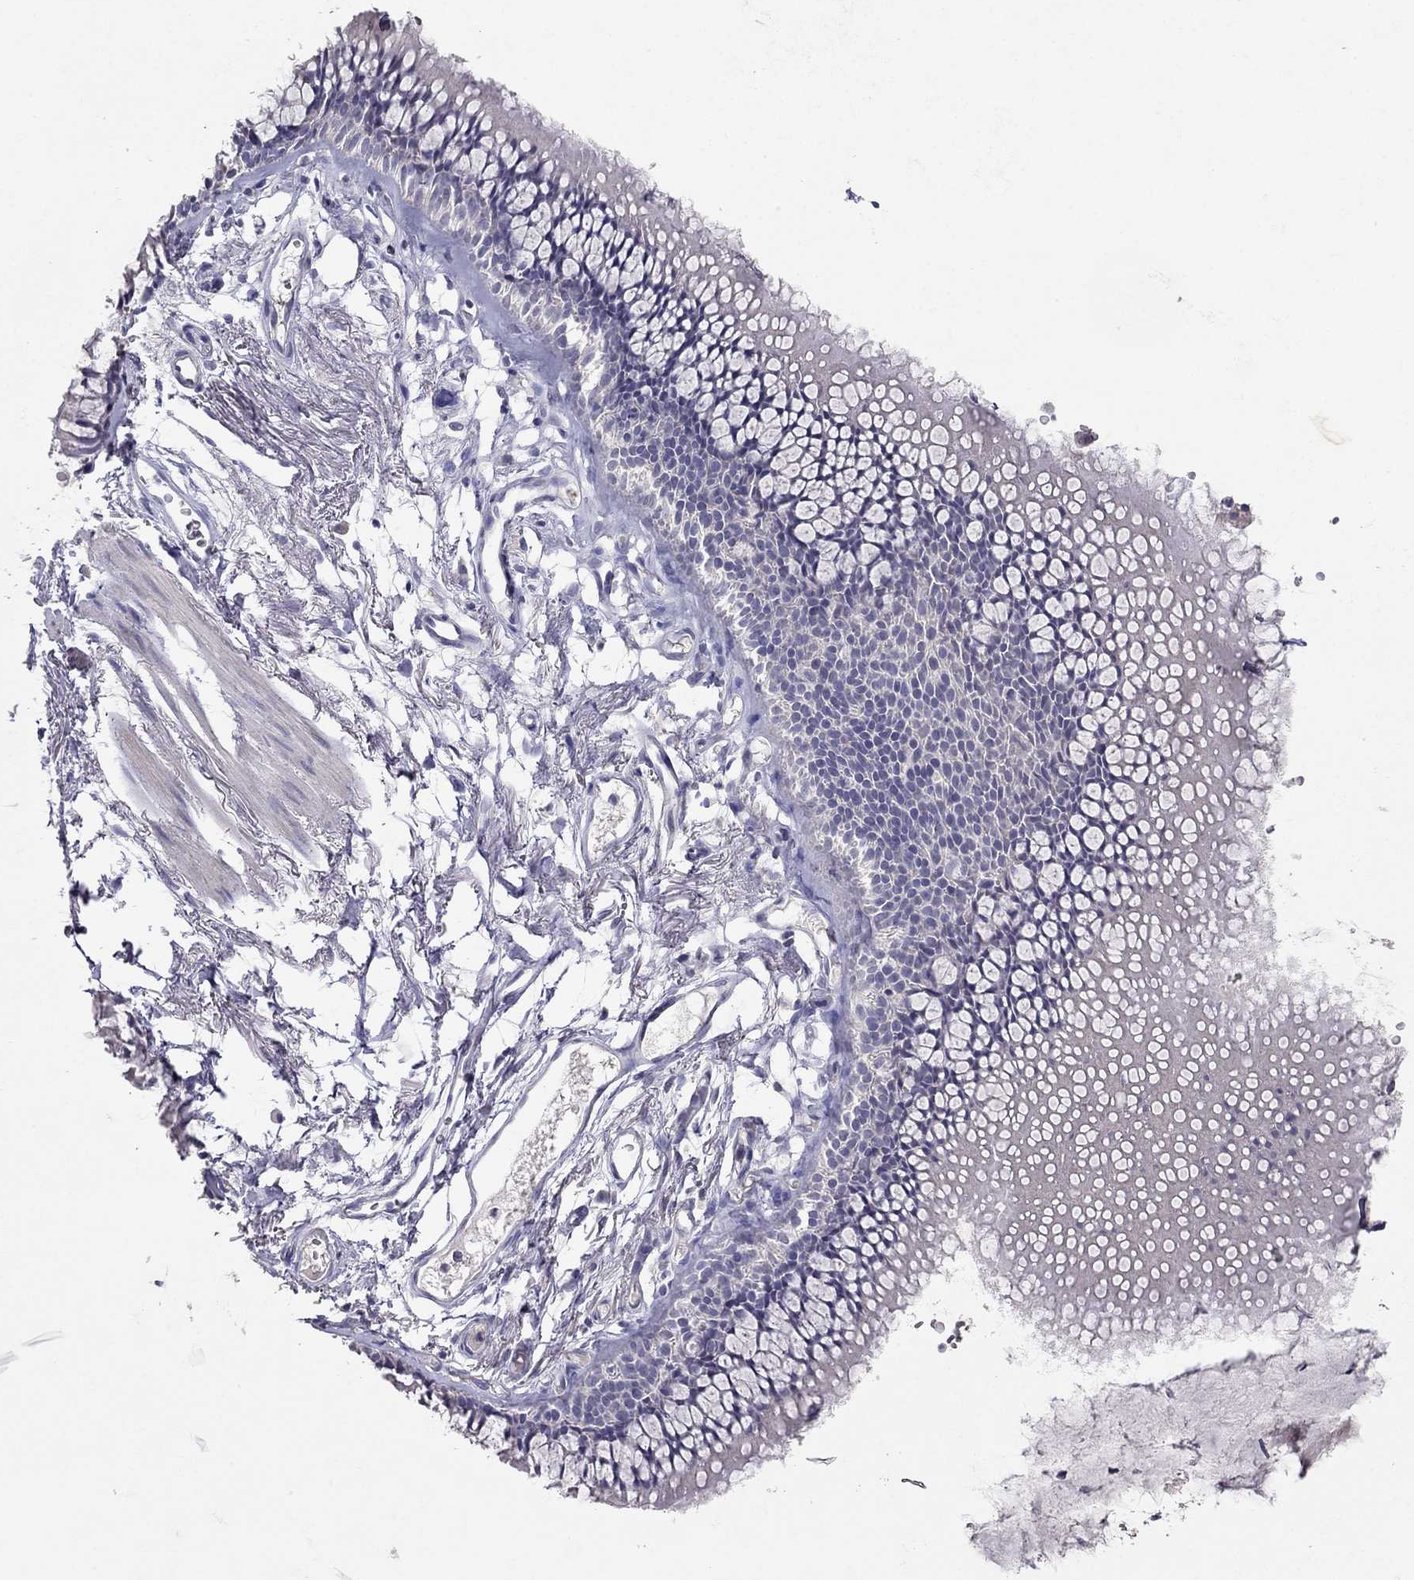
{"staining": {"intensity": "negative", "quantity": "none", "location": "none"}, "tissue": "adipose tissue", "cell_type": "Adipocytes", "image_type": "normal", "snomed": [{"axis": "morphology", "description": "Normal tissue, NOS"}, {"axis": "topography", "description": "Cartilage tissue"}, {"axis": "topography", "description": "Bronchus"}], "caption": "Immunohistochemical staining of unremarkable adipose tissue shows no significant expression in adipocytes. The staining is performed using DAB (3,3'-diaminobenzidine) brown chromogen with nuclei counter-stained in using hematoxylin.", "gene": "FST", "patient": {"sex": "female", "age": 79}}